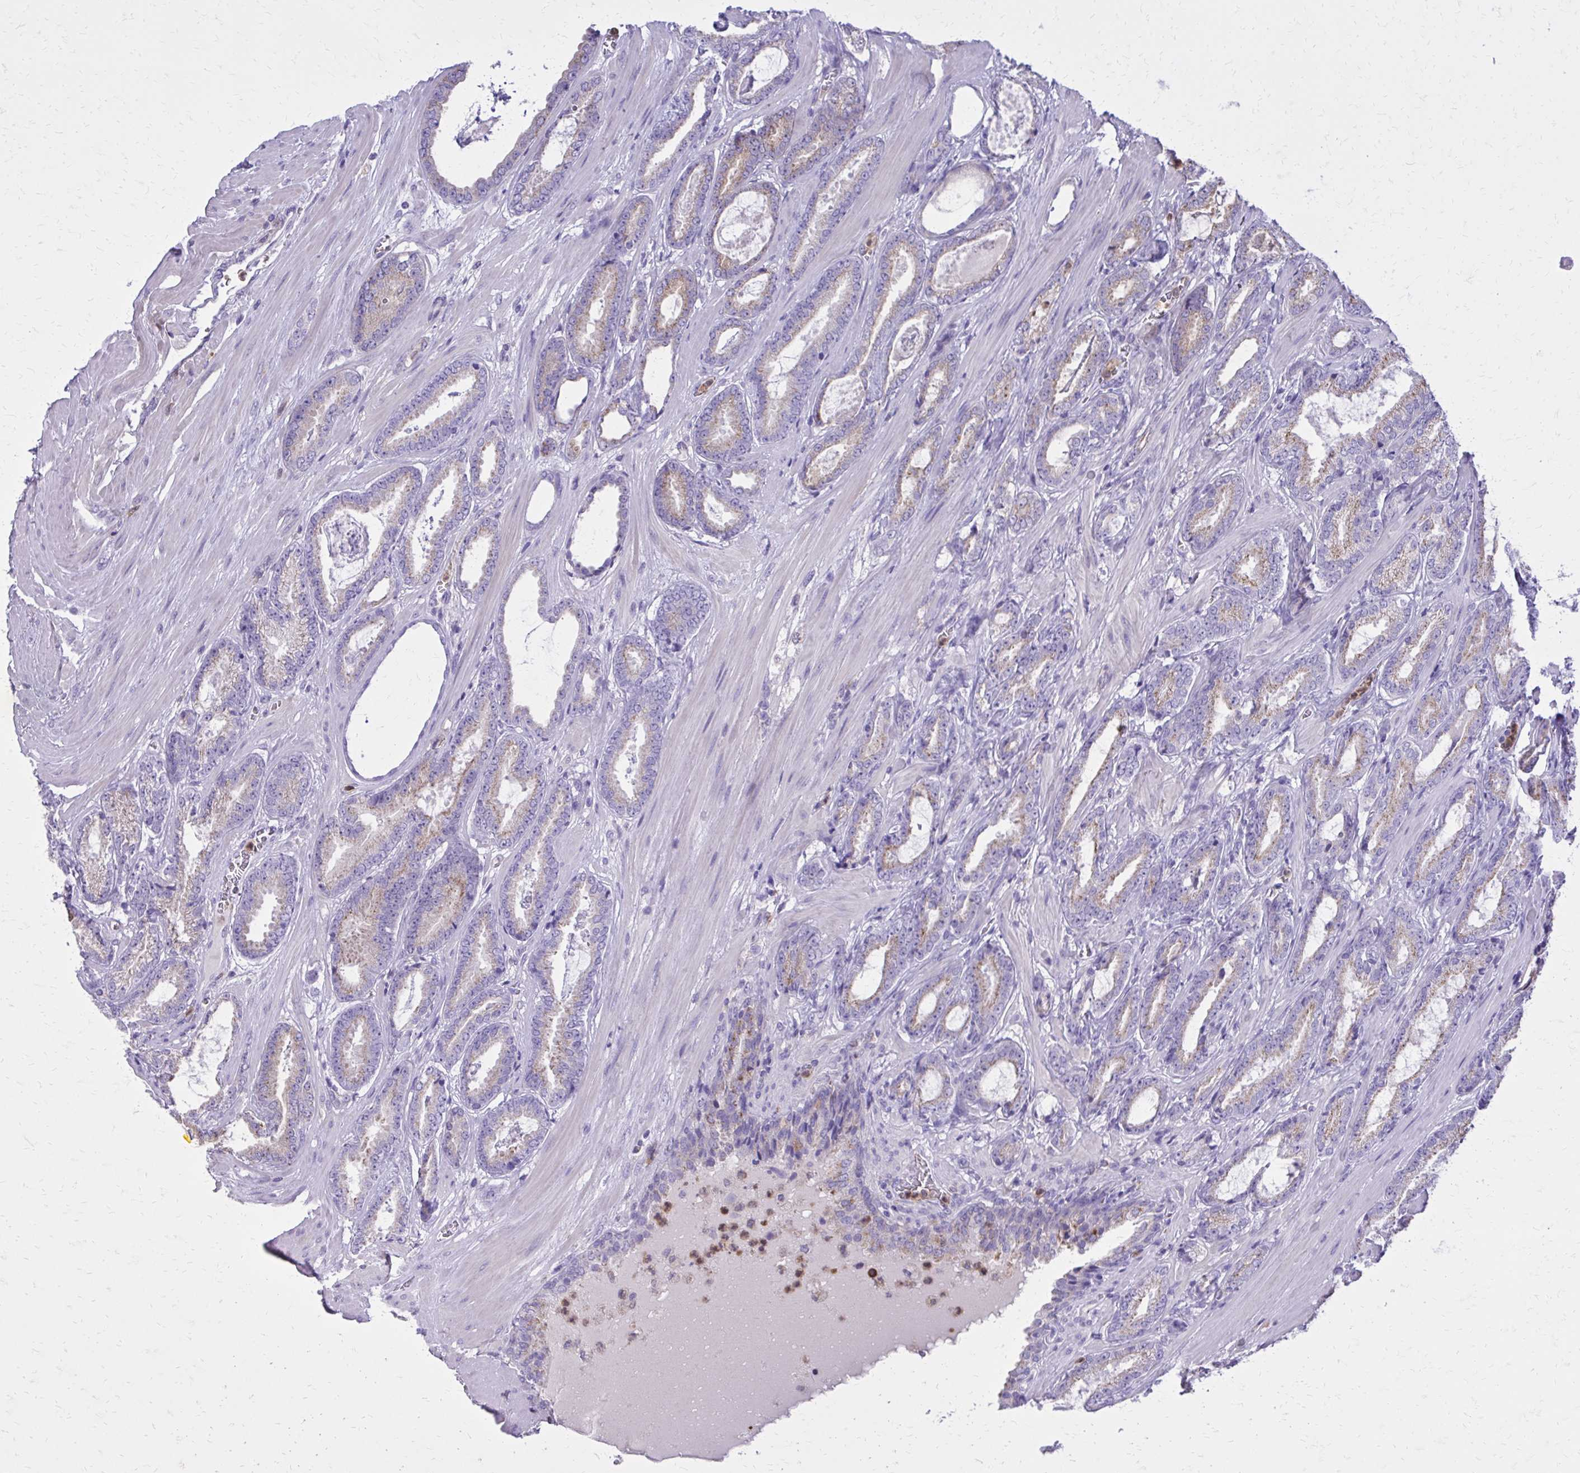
{"staining": {"intensity": "weak", "quantity": ">75%", "location": "cytoplasmic/membranous"}, "tissue": "prostate cancer", "cell_type": "Tumor cells", "image_type": "cancer", "snomed": [{"axis": "morphology", "description": "Adenocarcinoma, High grade"}, {"axis": "topography", "description": "Prostate"}], "caption": "The image displays immunohistochemical staining of prostate cancer. There is weak cytoplasmic/membranous staining is identified in about >75% of tumor cells. Immunohistochemistry stains the protein of interest in brown and the nuclei are stained blue.", "gene": "CAT", "patient": {"sex": "male", "age": 64}}